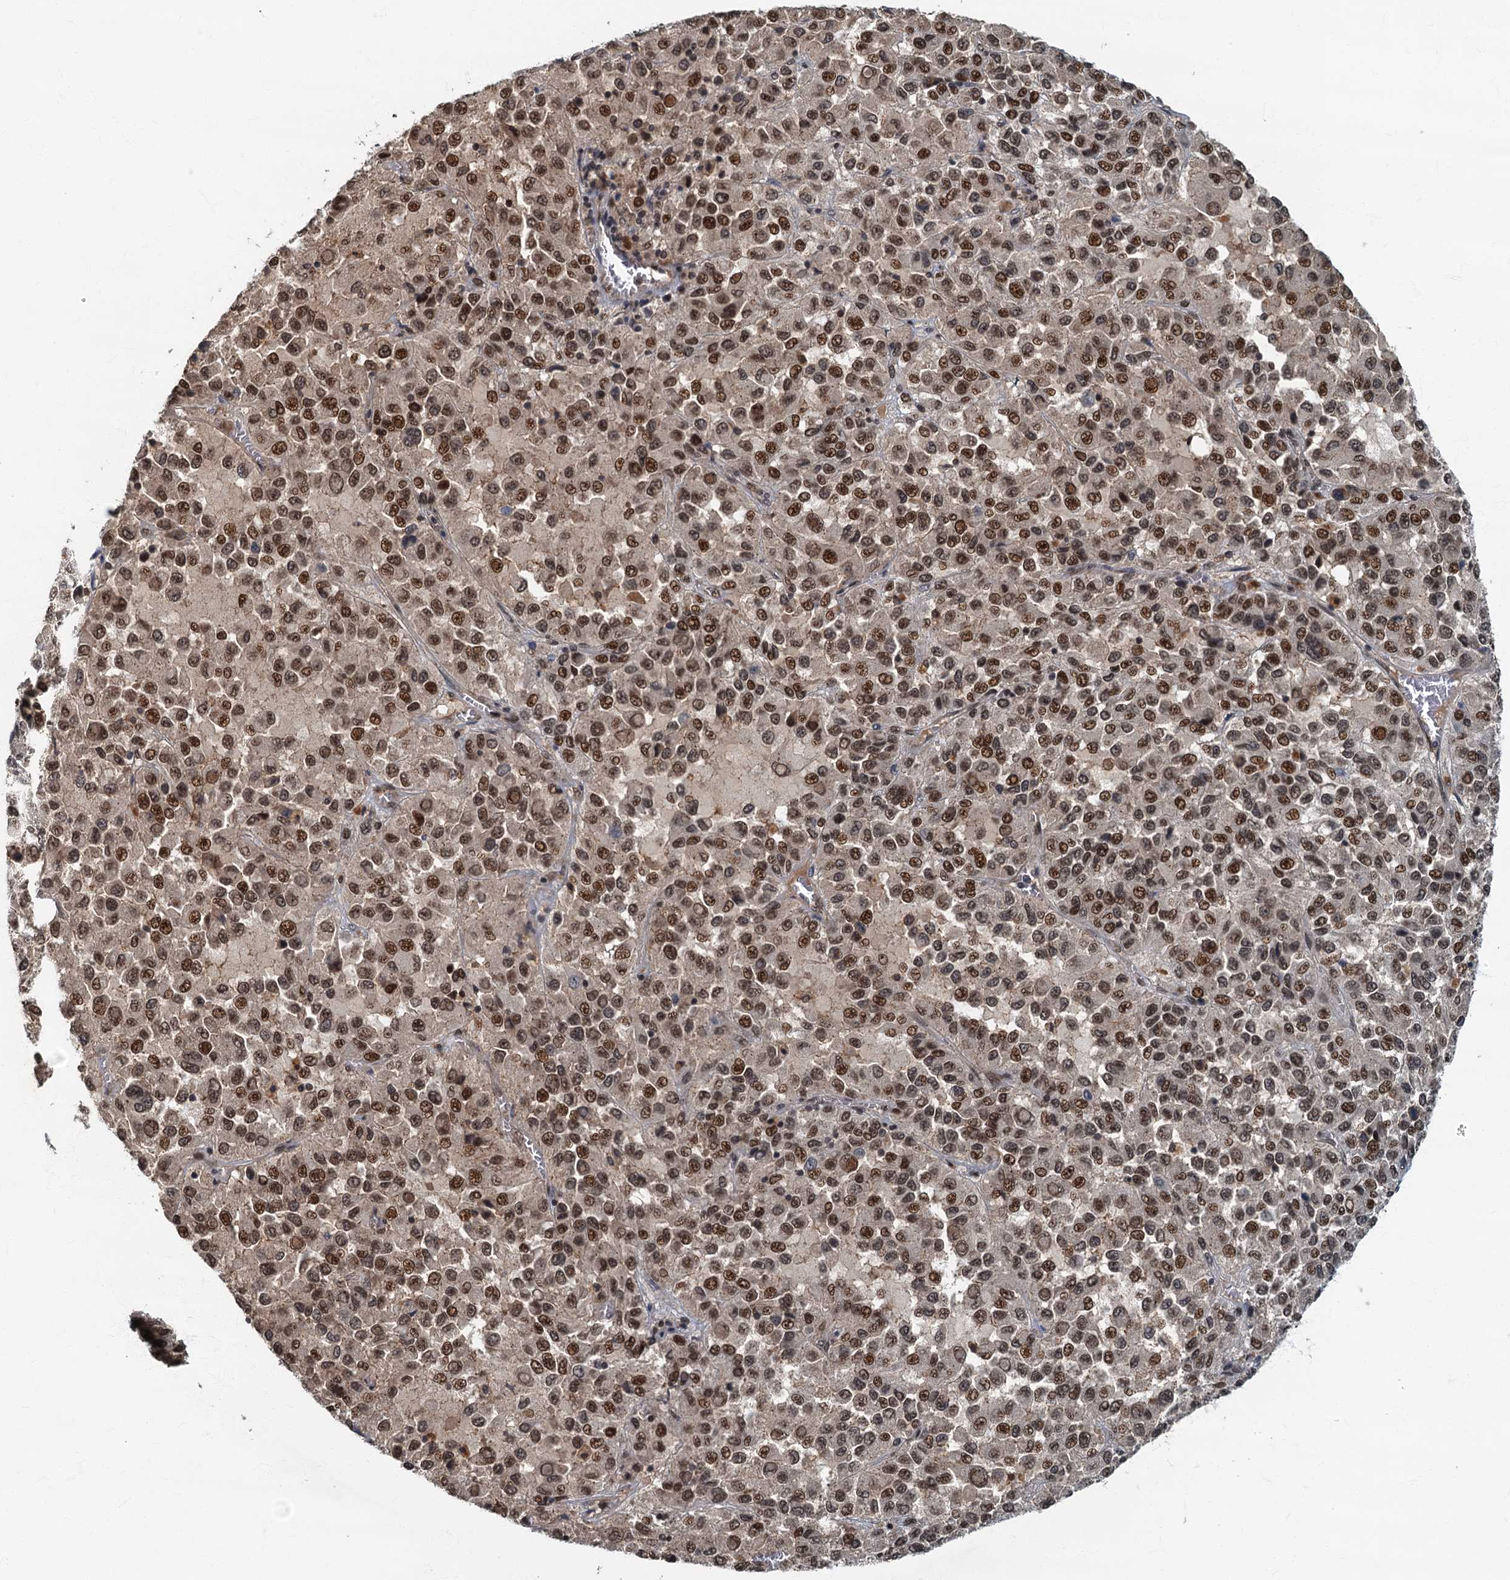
{"staining": {"intensity": "strong", "quantity": ">75%", "location": "nuclear"}, "tissue": "melanoma", "cell_type": "Tumor cells", "image_type": "cancer", "snomed": [{"axis": "morphology", "description": "Malignant melanoma, Metastatic site"}, {"axis": "topography", "description": "Lung"}], "caption": "Malignant melanoma (metastatic site) tissue demonstrates strong nuclear positivity in approximately >75% of tumor cells, visualized by immunohistochemistry.", "gene": "CKAP2L", "patient": {"sex": "male", "age": 64}}